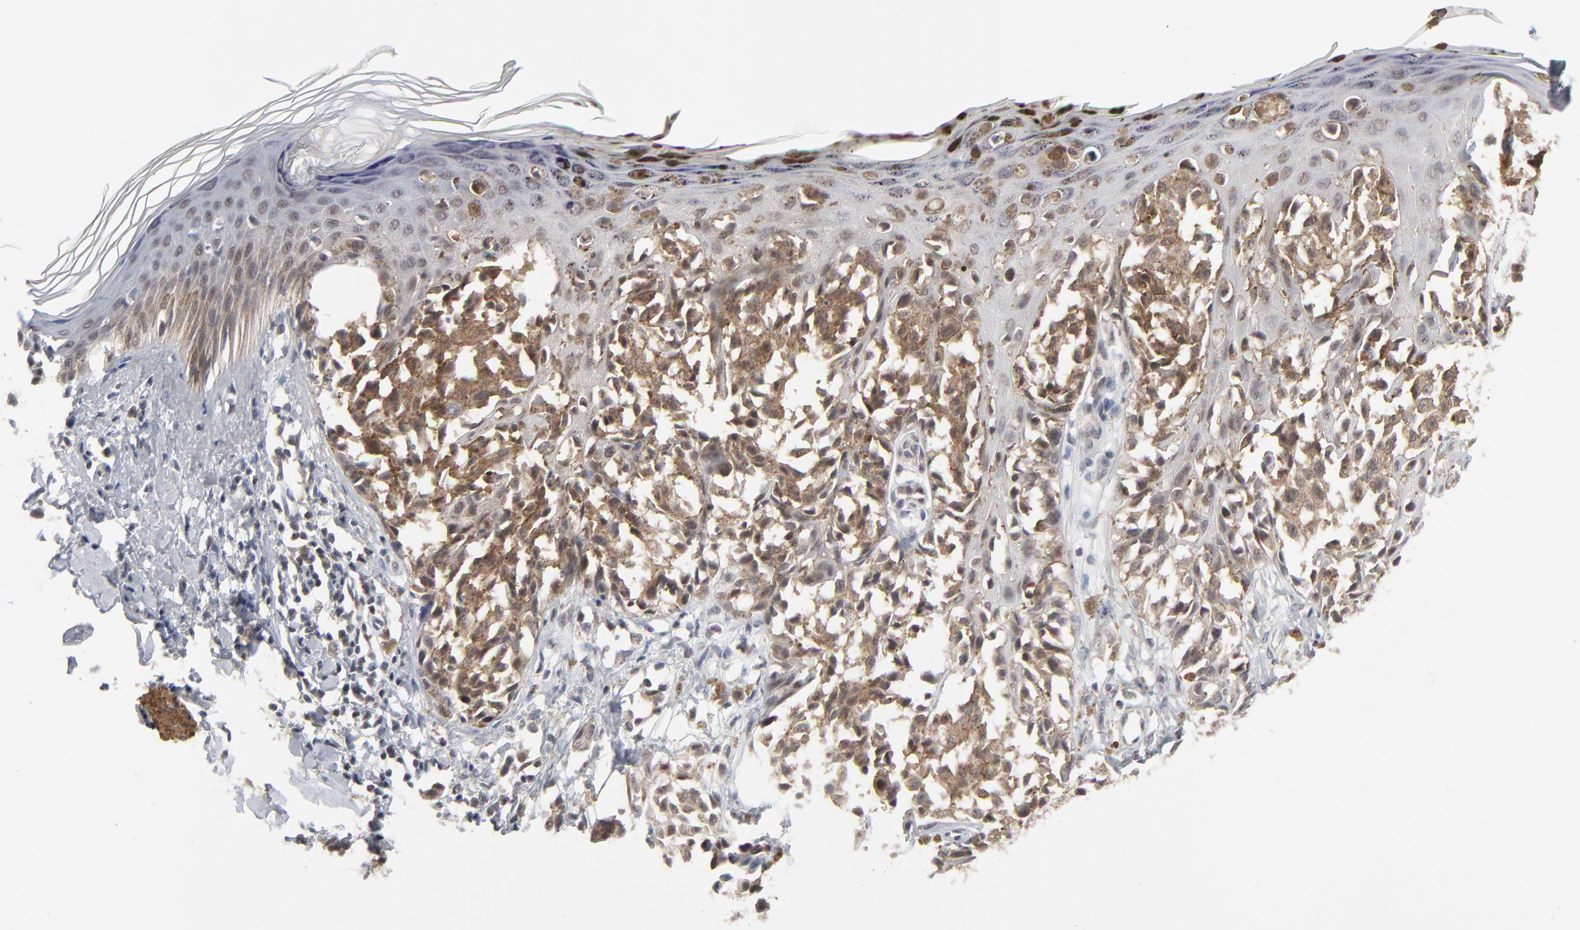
{"staining": {"intensity": "weak", "quantity": ">75%", "location": "cytoplasmic/membranous"}, "tissue": "melanoma", "cell_type": "Tumor cells", "image_type": "cancer", "snomed": [{"axis": "morphology", "description": "Malignant melanoma, NOS"}, {"axis": "topography", "description": "Skin"}], "caption": "An IHC photomicrograph of neoplastic tissue is shown. Protein staining in brown shows weak cytoplasmic/membranous positivity in malignant melanoma within tumor cells.", "gene": "RPS6KB1", "patient": {"sex": "female", "age": 38}}